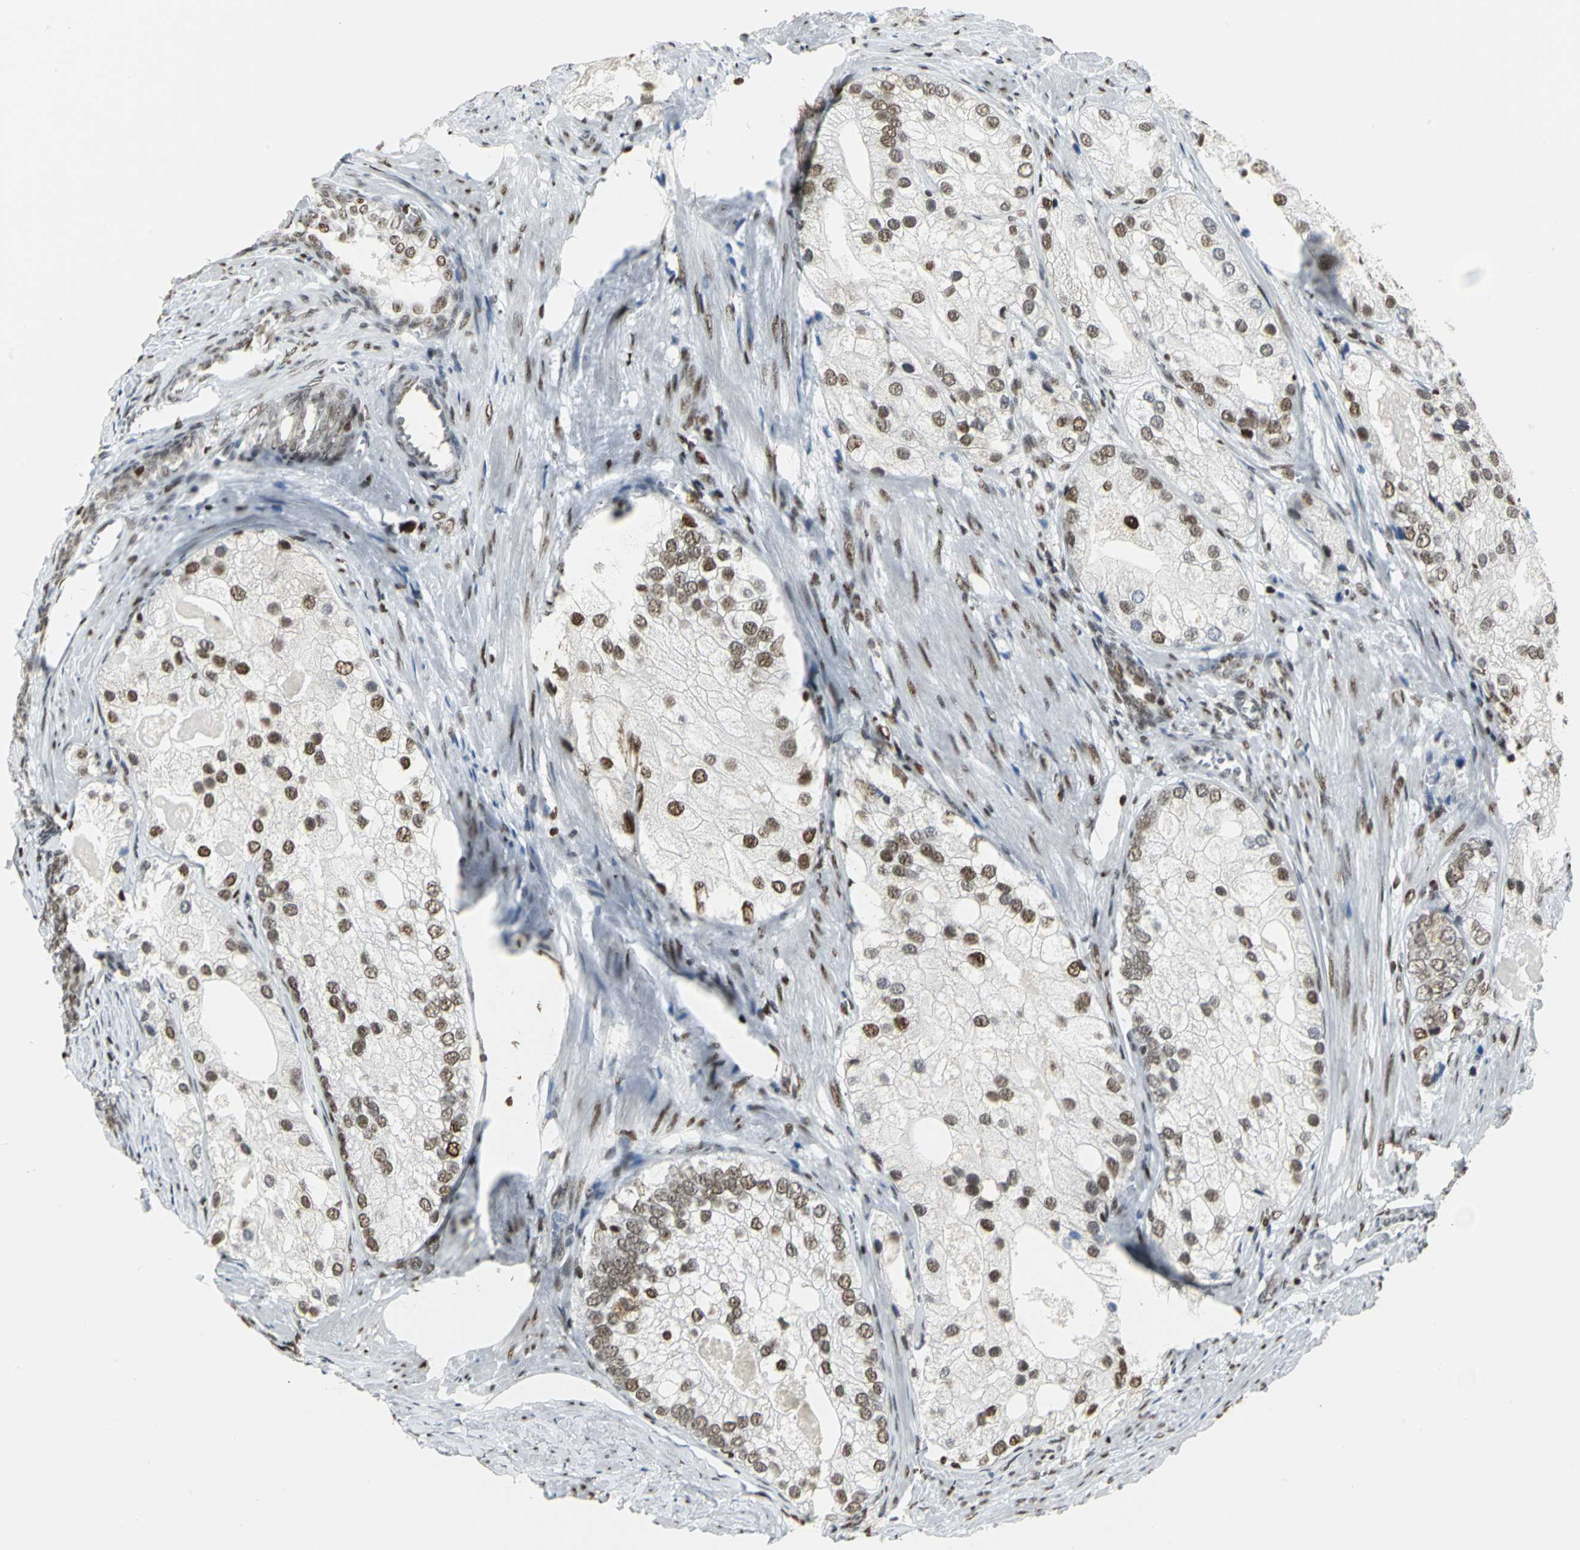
{"staining": {"intensity": "moderate", "quantity": ">75%", "location": "nuclear"}, "tissue": "prostate cancer", "cell_type": "Tumor cells", "image_type": "cancer", "snomed": [{"axis": "morphology", "description": "Adenocarcinoma, Low grade"}, {"axis": "topography", "description": "Prostate"}], "caption": "There is medium levels of moderate nuclear expression in tumor cells of prostate cancer (adenocarcinoma (low-grade)), as demonstrated by immunohistochemical staining (brown color).", "gene": "HNRNPD", "patient": {"sex": "male", "age": 69}}